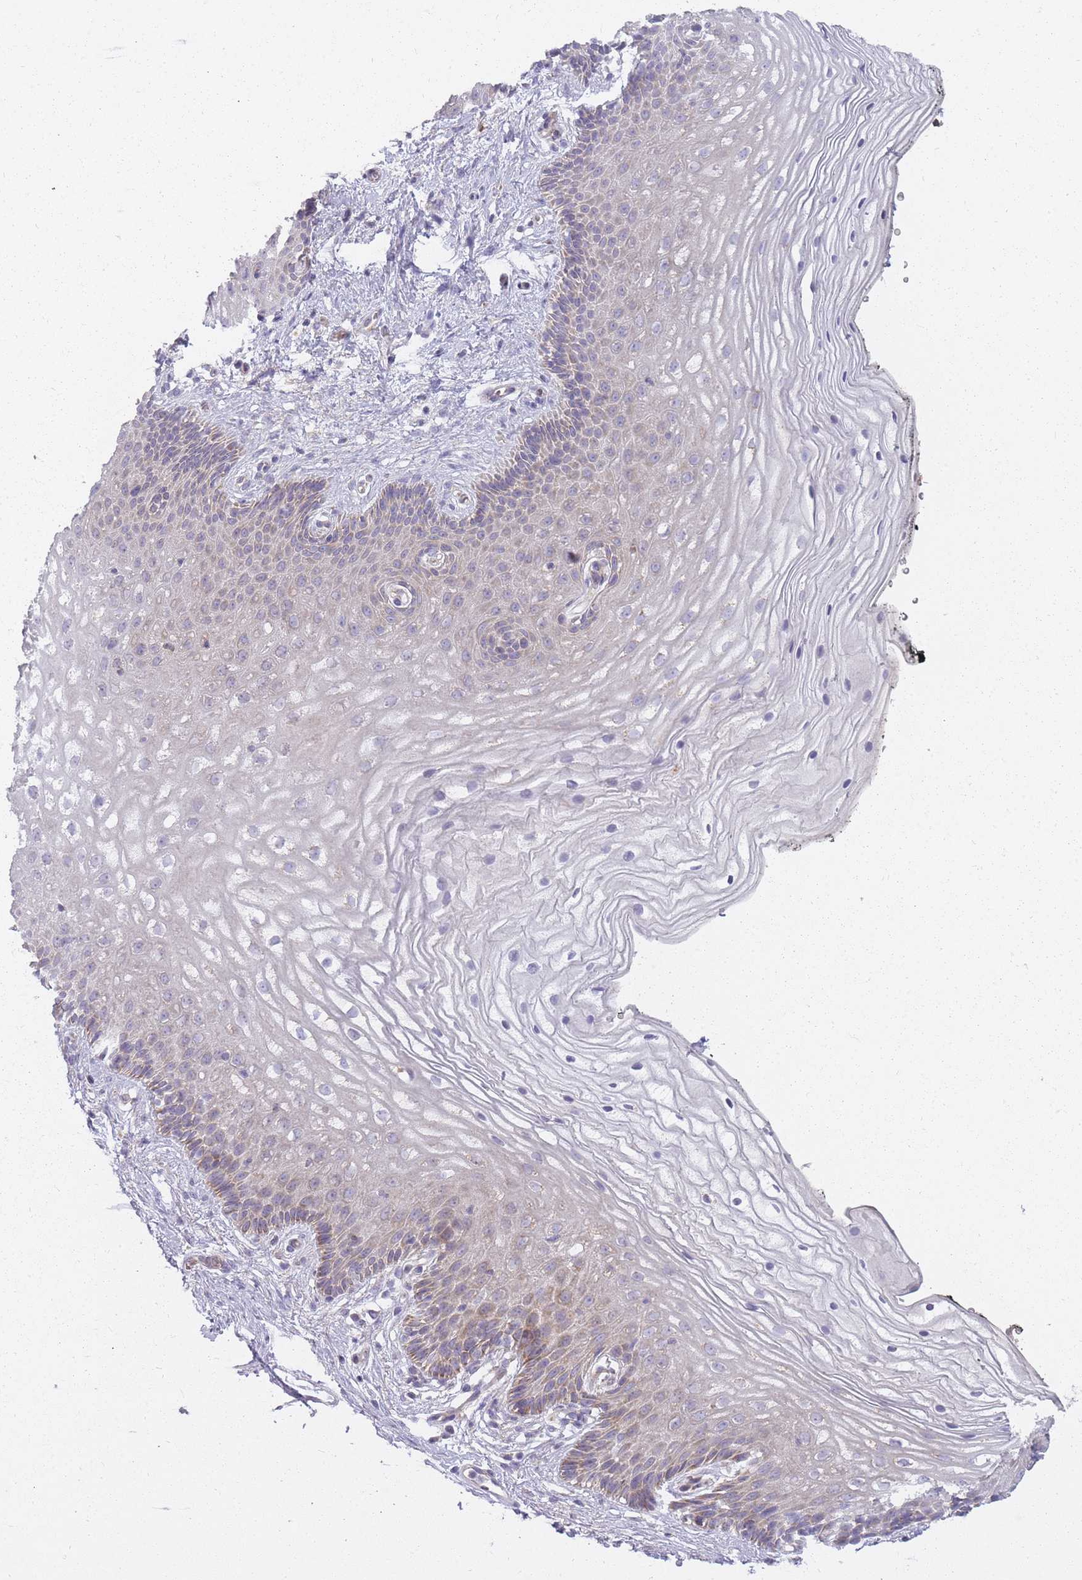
{"staining": {"intensity": "moderate", "quantity": "25%-75%", "location": "cytoplasmic/membranous"}, "tissue": "vagina", "cell_type": "Squamous epithelial cells", "image_type": "normal", "snomed": [{"axis": "morphology", "description": "Normal tissue, NOS"}, {"axis": "topography", "description": "Vagina"}], "caption": "A histopathology image showing moderate cytoplasmic/membranous expression in about 25%-75% of squamous epithelial cells in normal vagina, as visualized by brown immunohistochemical staining.", "gene": "ALKBH4", "patient": {"sex": "female", "age": 47}}